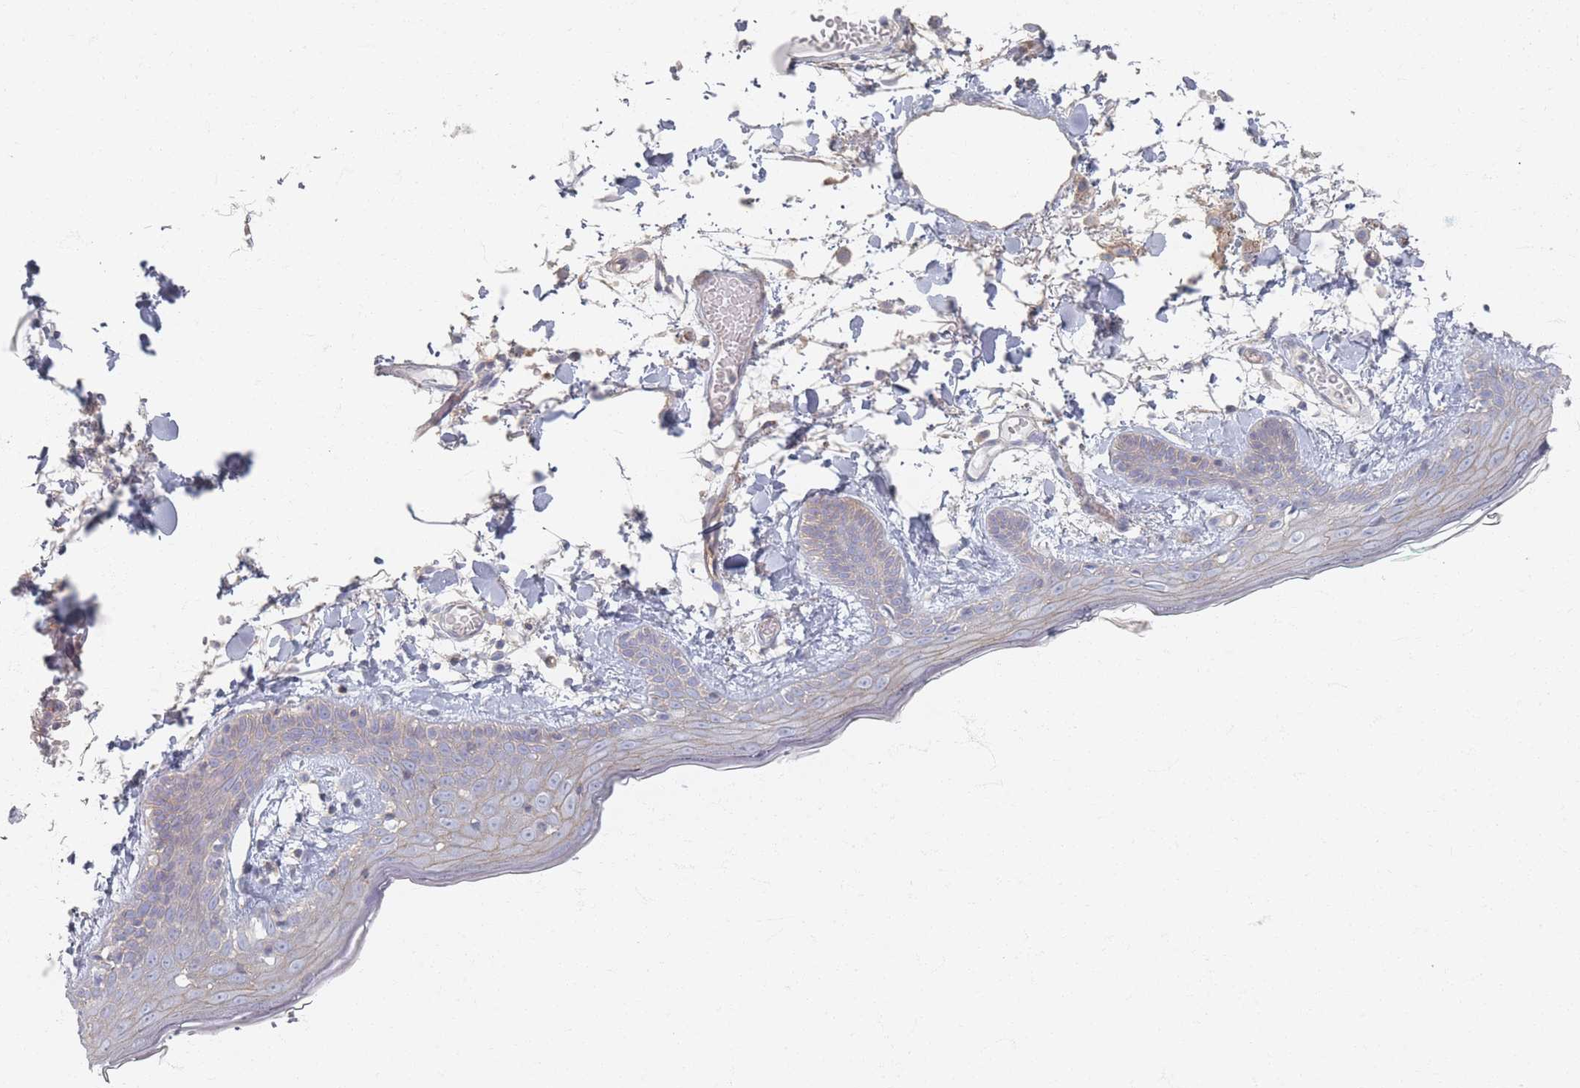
{"staining": {"intensity": "negative", "quantity": "none", "location": "none"}, "tissue": "skin", "cell_type": "Fibroblasts", "image_type": "normal", "snomed": [{"axis": "morphology", "description": "Normal tissue, NOS"}, {"axis": "topography", "description": "Skin"}], "caption": "Unremarkable skin was stained to show a protein in brown. There is no significant positivity in fibroblasts.", "gene": "GNB1", "patient": {"sex": "male", "age": 79}}